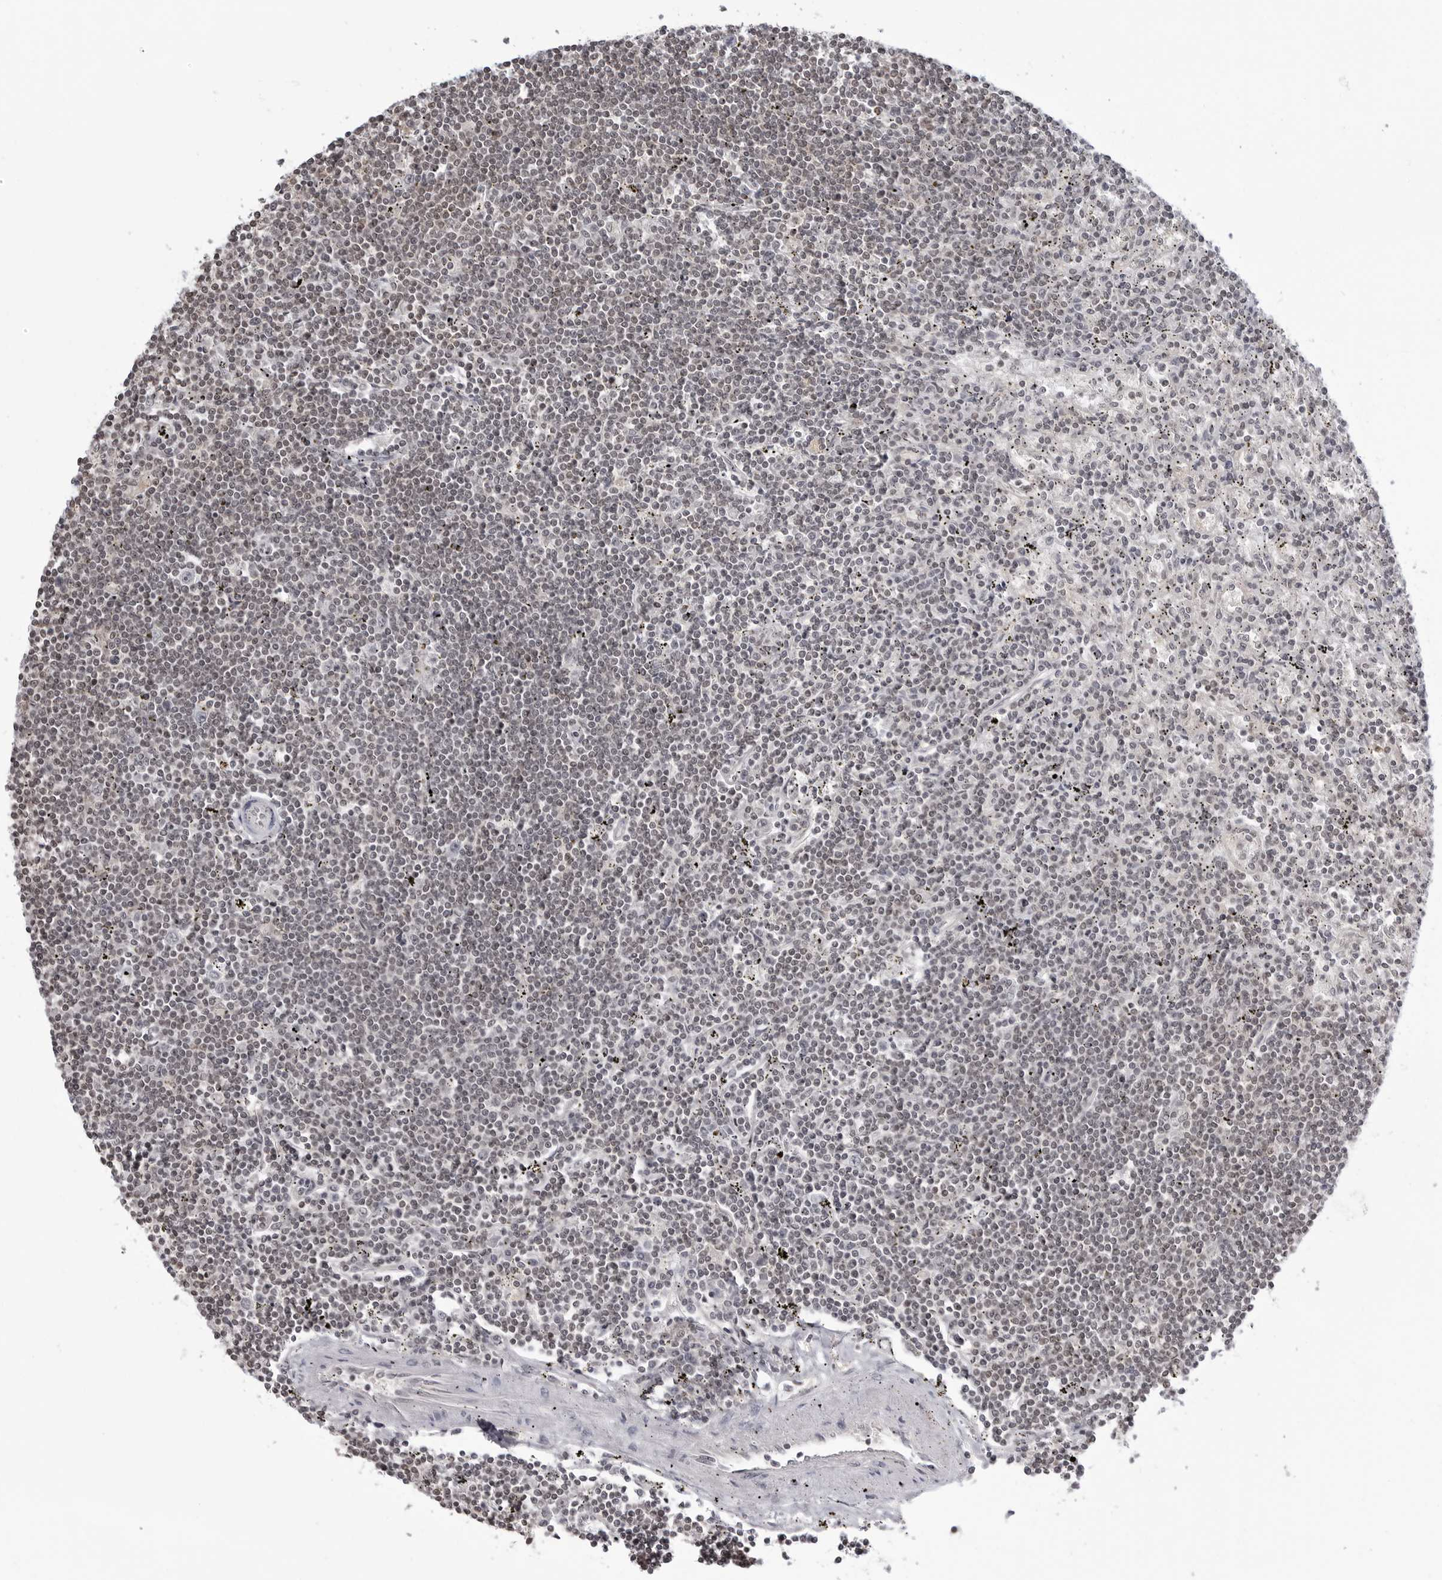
{"staining": {"intensity": "weak", "quantity": "25%-75%", "location": "nuclear"}, "tissue": "lymphoma", "cell_type": "Tumor cells", "image_type": "cancer", "snomed": [{"axis": "morphology", "description": "Malignant lymphoma, non-Hodgkin's type, Low grade"}, {"axis": "topography", "description": "Spleen"}], "caption": "Approximately 25%-75% of tumor cells in lymphoma exhibit weak nuclear protein positivity as visualized by brown immunohistochemical staining.", "gene": "YWHAG", "patient": {"sex": "male", "age": 76}}